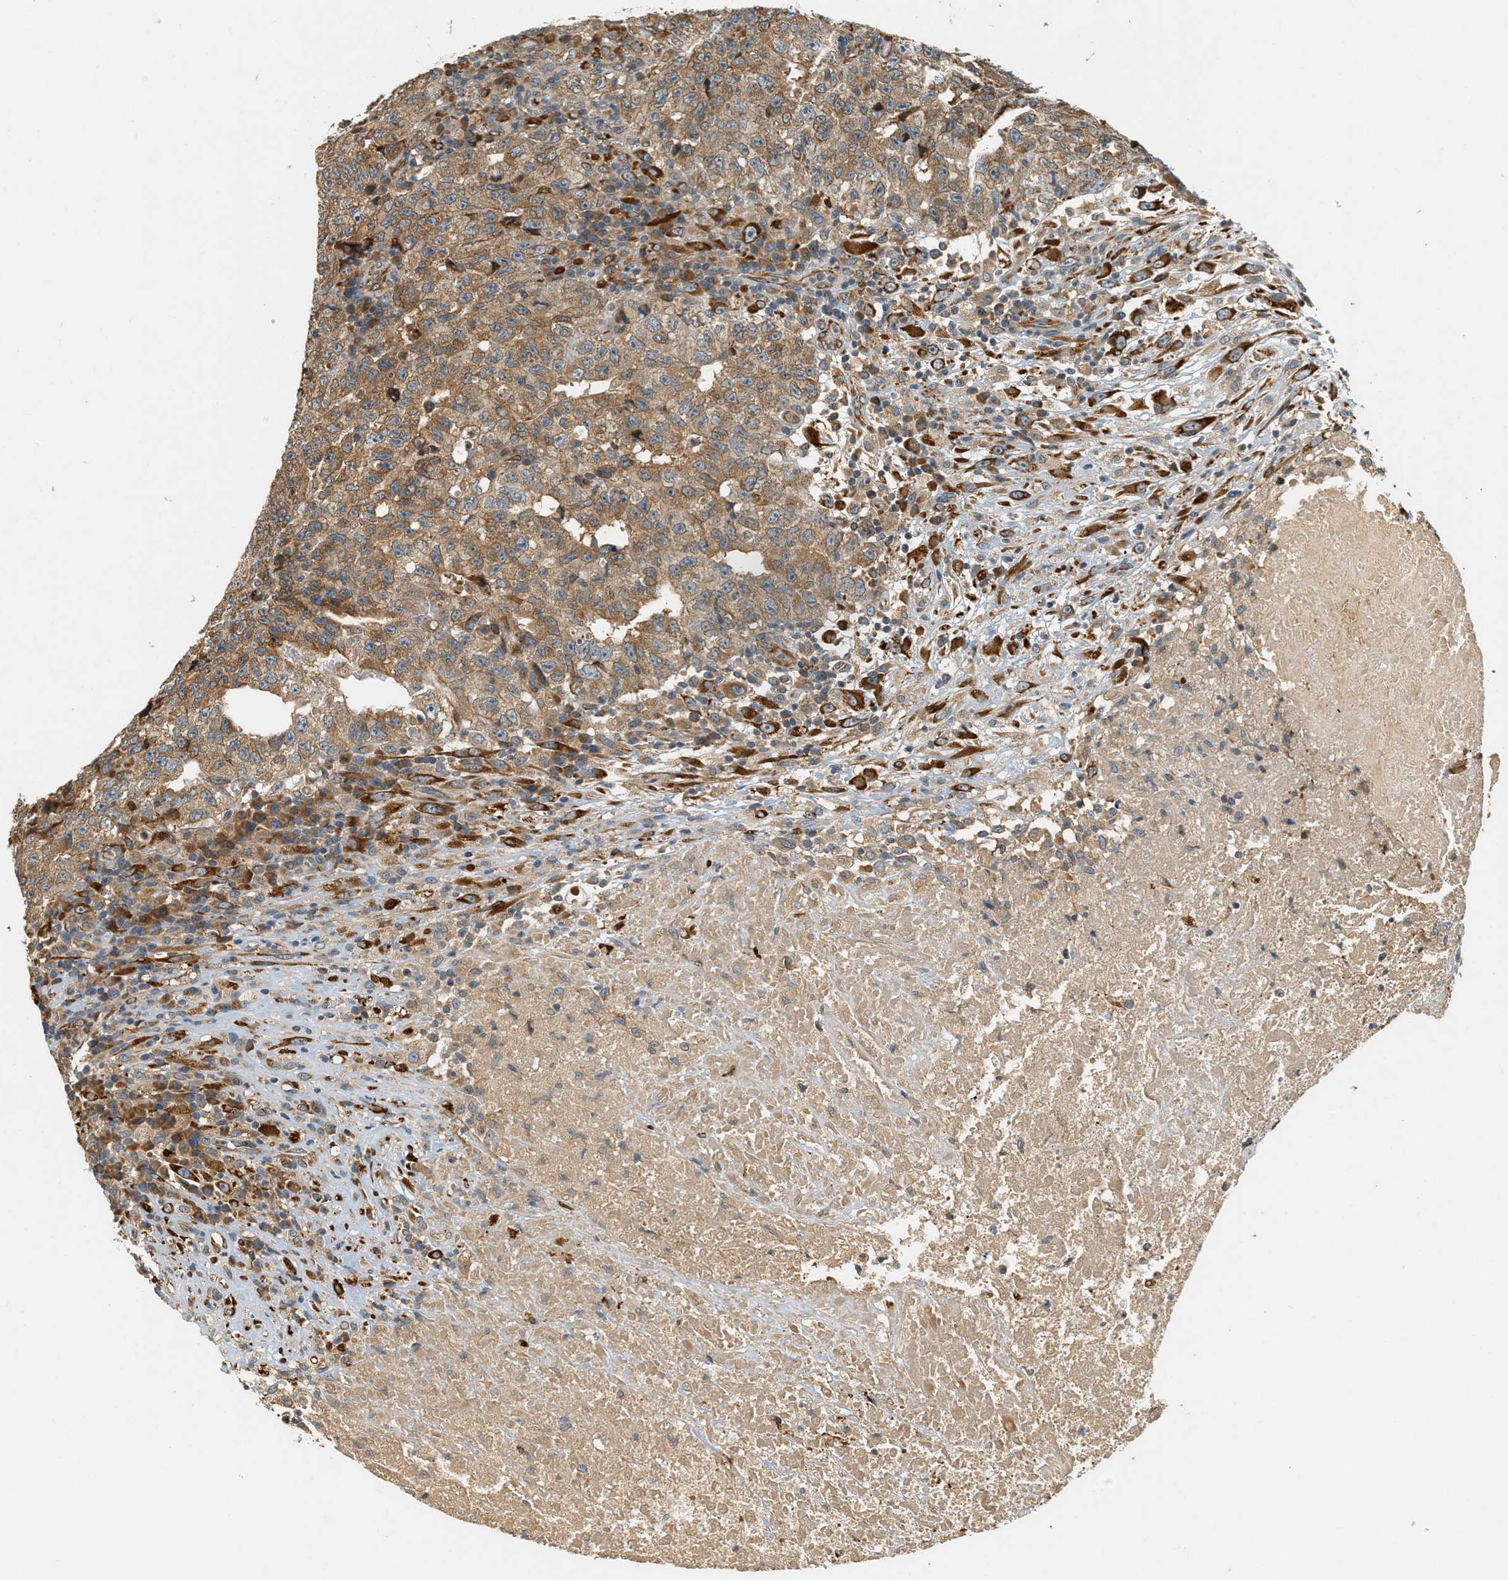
{"staining": {"intensity": "moderate", "quantity": ">75%", "location": "cytoplasmic/membranous"}, "tissue": "testis cancer", "cell_type": "Tumor cells", "image_type": "cancer", "snomed": [{"axis": "morphology", "description": "Necrosis, NOS"}, {"axis": "morphology", "description": "Carcinoma, Embryonal, NOS"}, {"axis": "topography", "description": "Testis"}], "caption": "About >75% of tumor cells in testis cancer exhibit moderate cytoplasmic/membranous protein positivity as visualized by brown immunohistochemical staining.", "gene": "PDK1", "patient": {"sex": "male", "age": 19}}